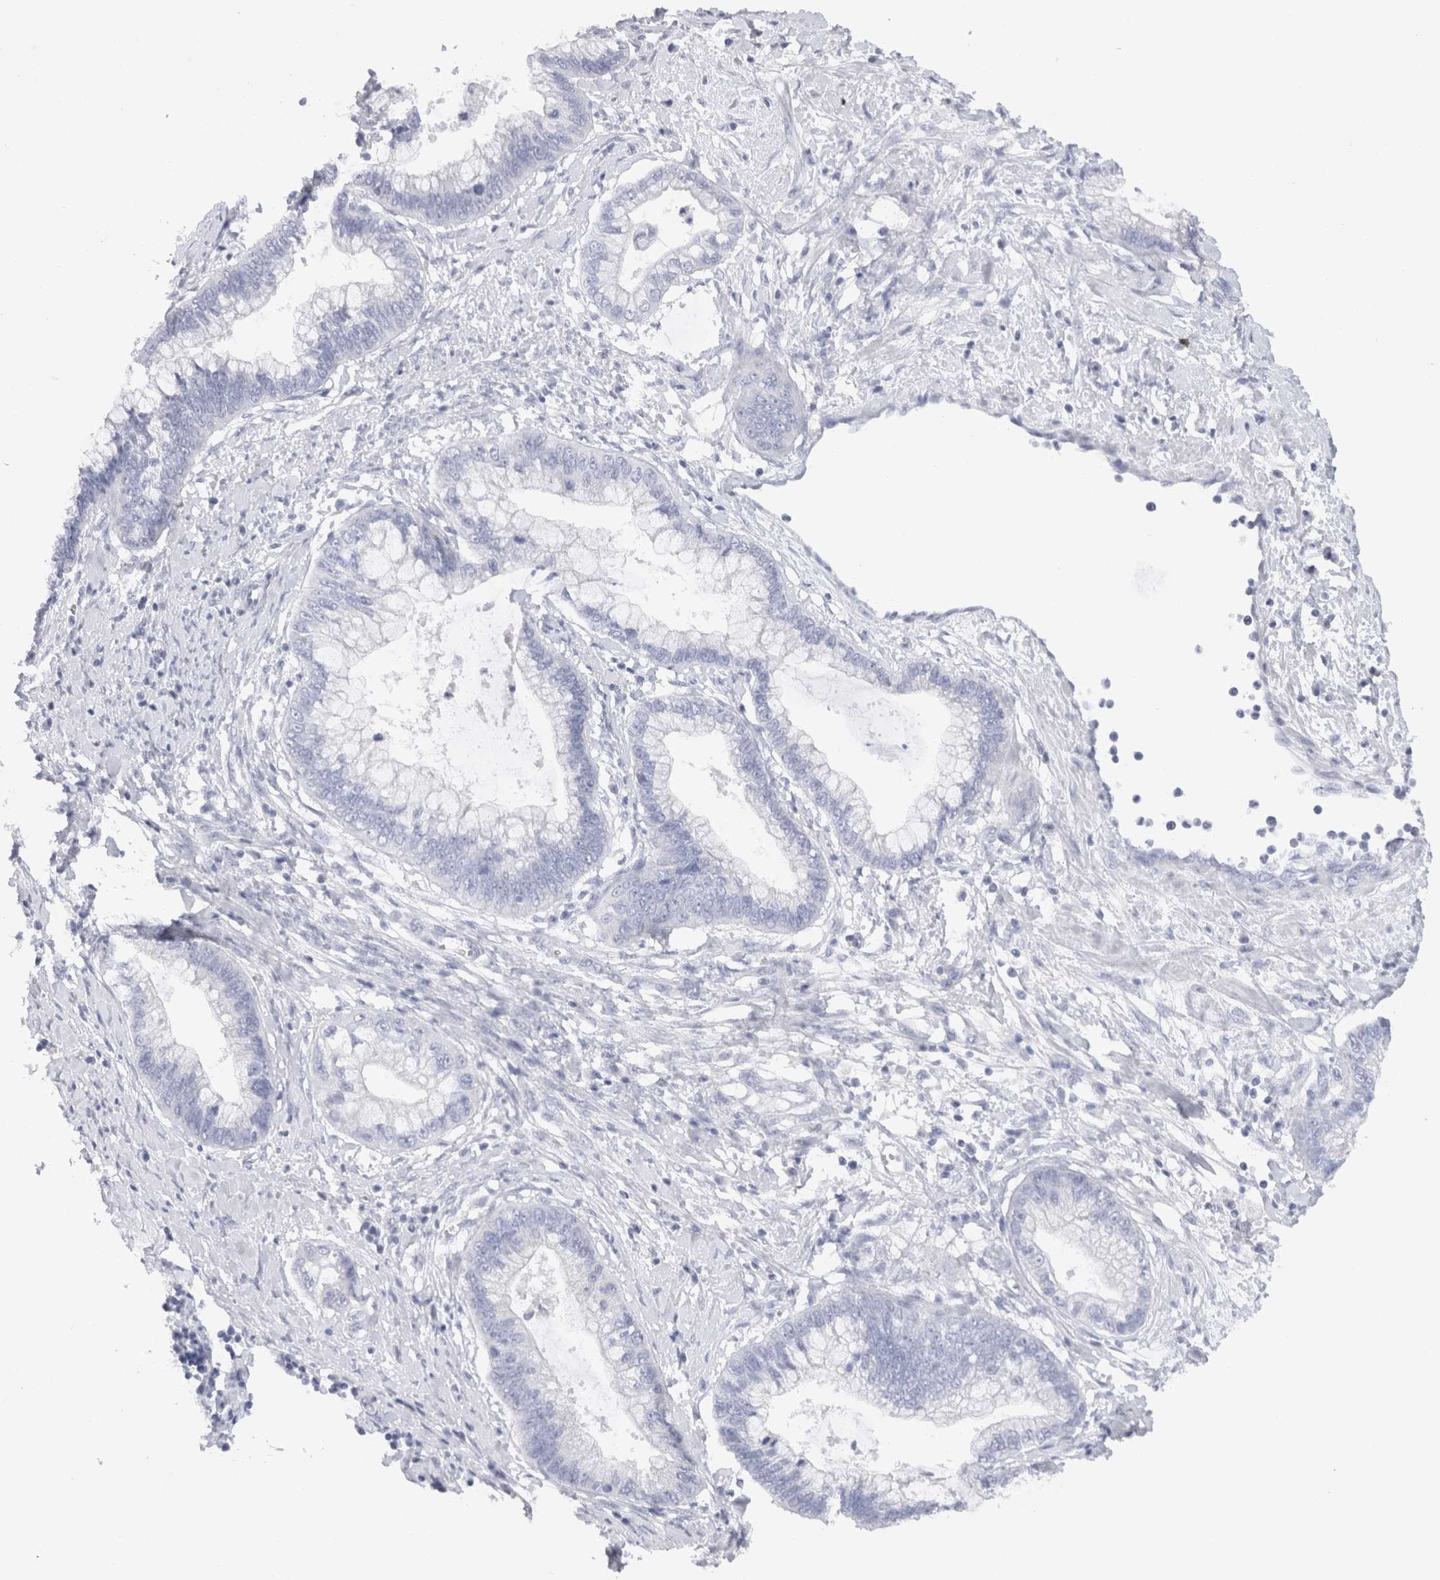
{"staining": {"intensity": "negative", "quantity": "none", "location": "none"}, "tissue": "cervical cancer", "cell_type": "Tumor cells", "image_type": "cancer", "snomed": [{"axis": "morphology", "description": "Adenocarcinoma, NOS"}, {"axis": "topography", "description": "Cervix"}], "caption": "IHC photomicrograph of cervical cancer stained for a protein (brown), which shows no staining in tumor cells.", "gene": "C9orf50", "patient": {"sex": "female", "age": 44}}